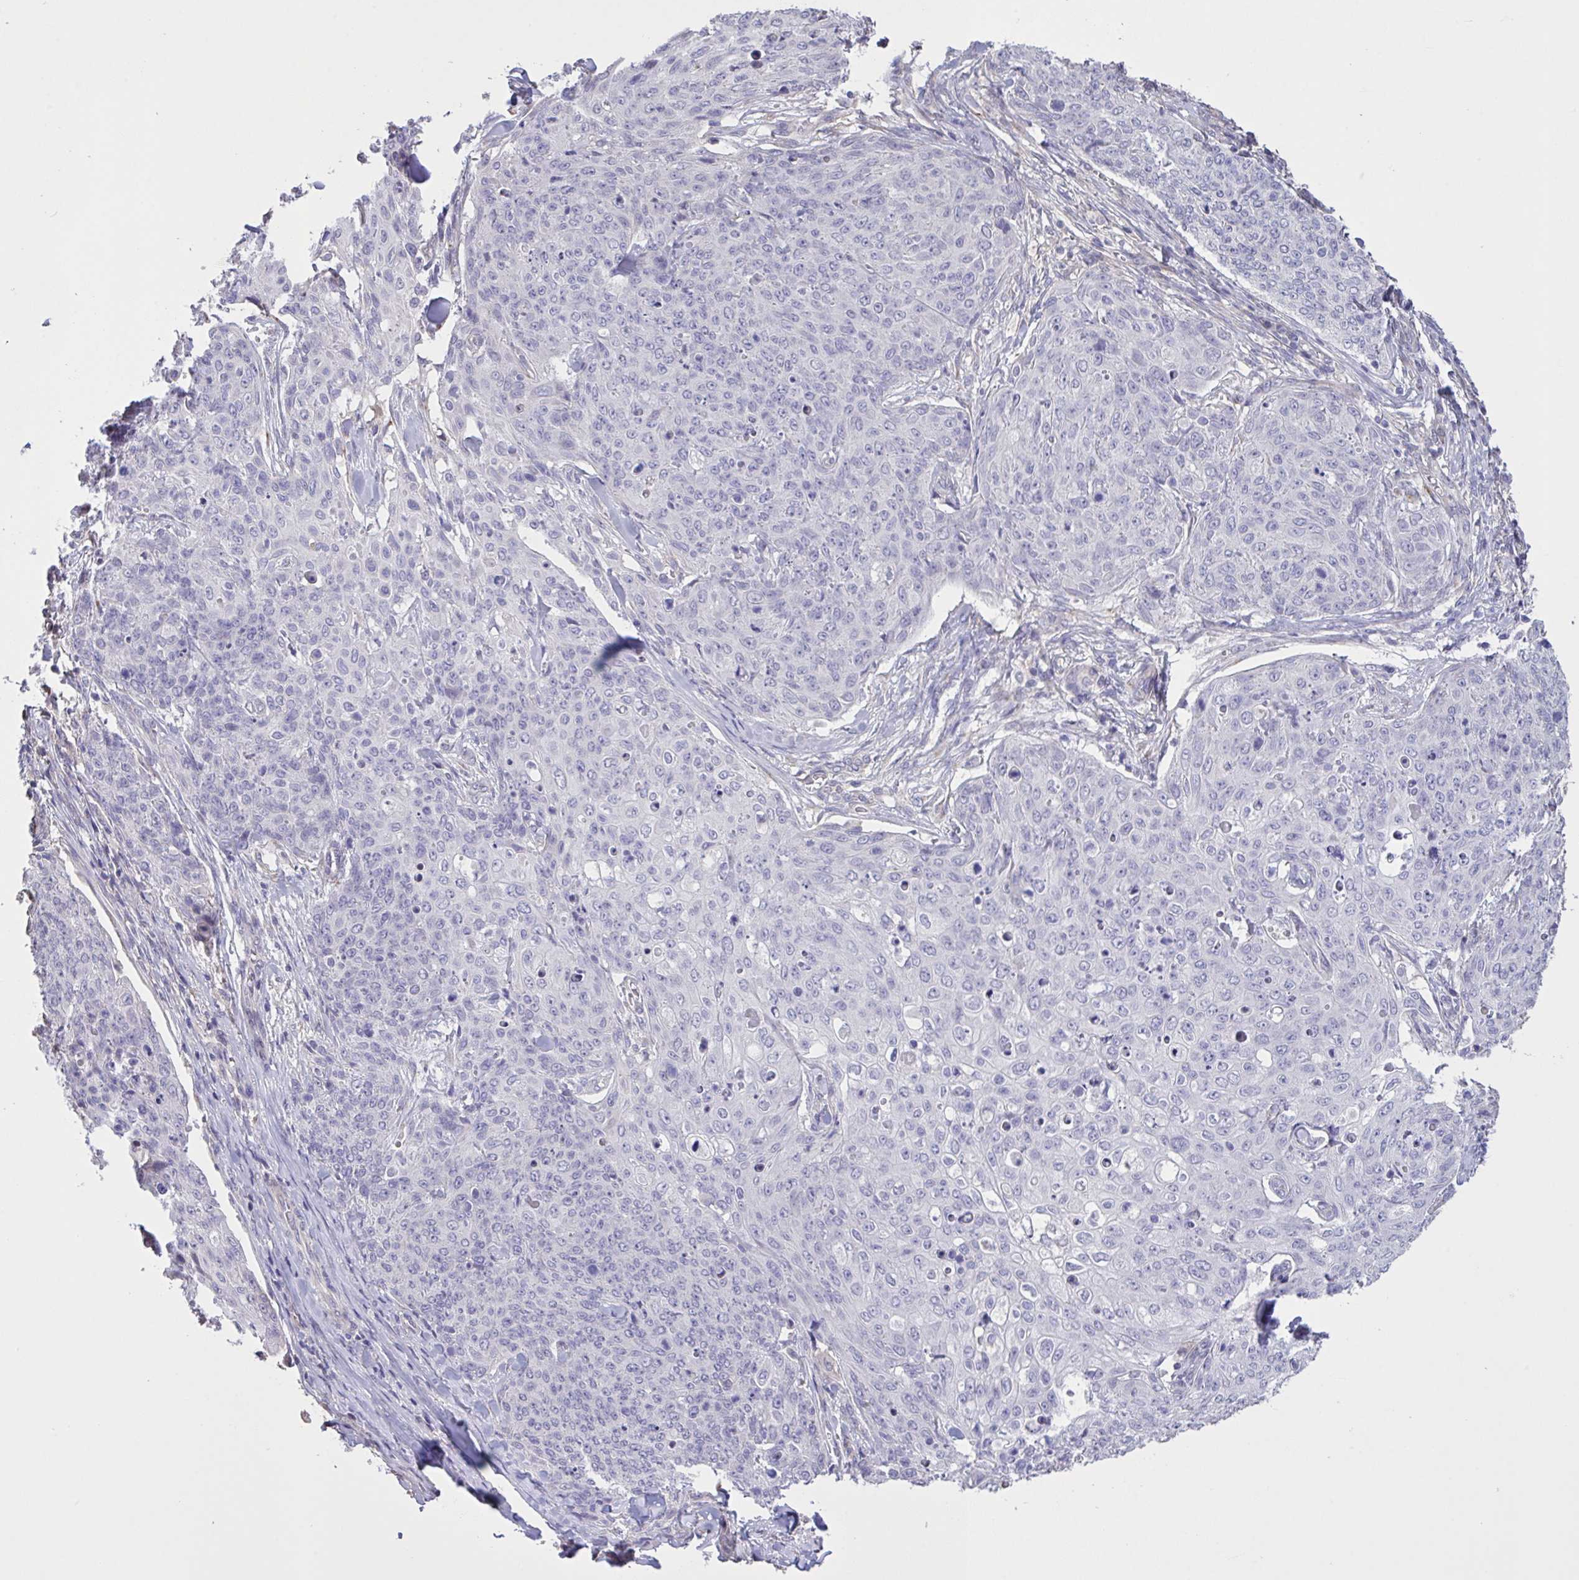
{"staining": {"intensity": "negative", "quantity": "none", "location": "none"}, "tissue": "skin cancer", "cell_type": "Tumor cells", "image_type": "cancer", "snomed": [{"axis": "morphology", "description": "Squamous cell carcinoma, NOS"}, {"axis": "topography", "description": "Skin"}, {"axis": "topography", "description": "Vulva"}], "caption": "IHC image of neoplastic tissue: skin cancer stained with DAB (3,3'-diaminobenzidine) reveals no significant protein positivity in tumor cells. Nuclei are stained in blue.", "gene": "MRGPRX2", "patient": {"sex": "female", "age": 85}}